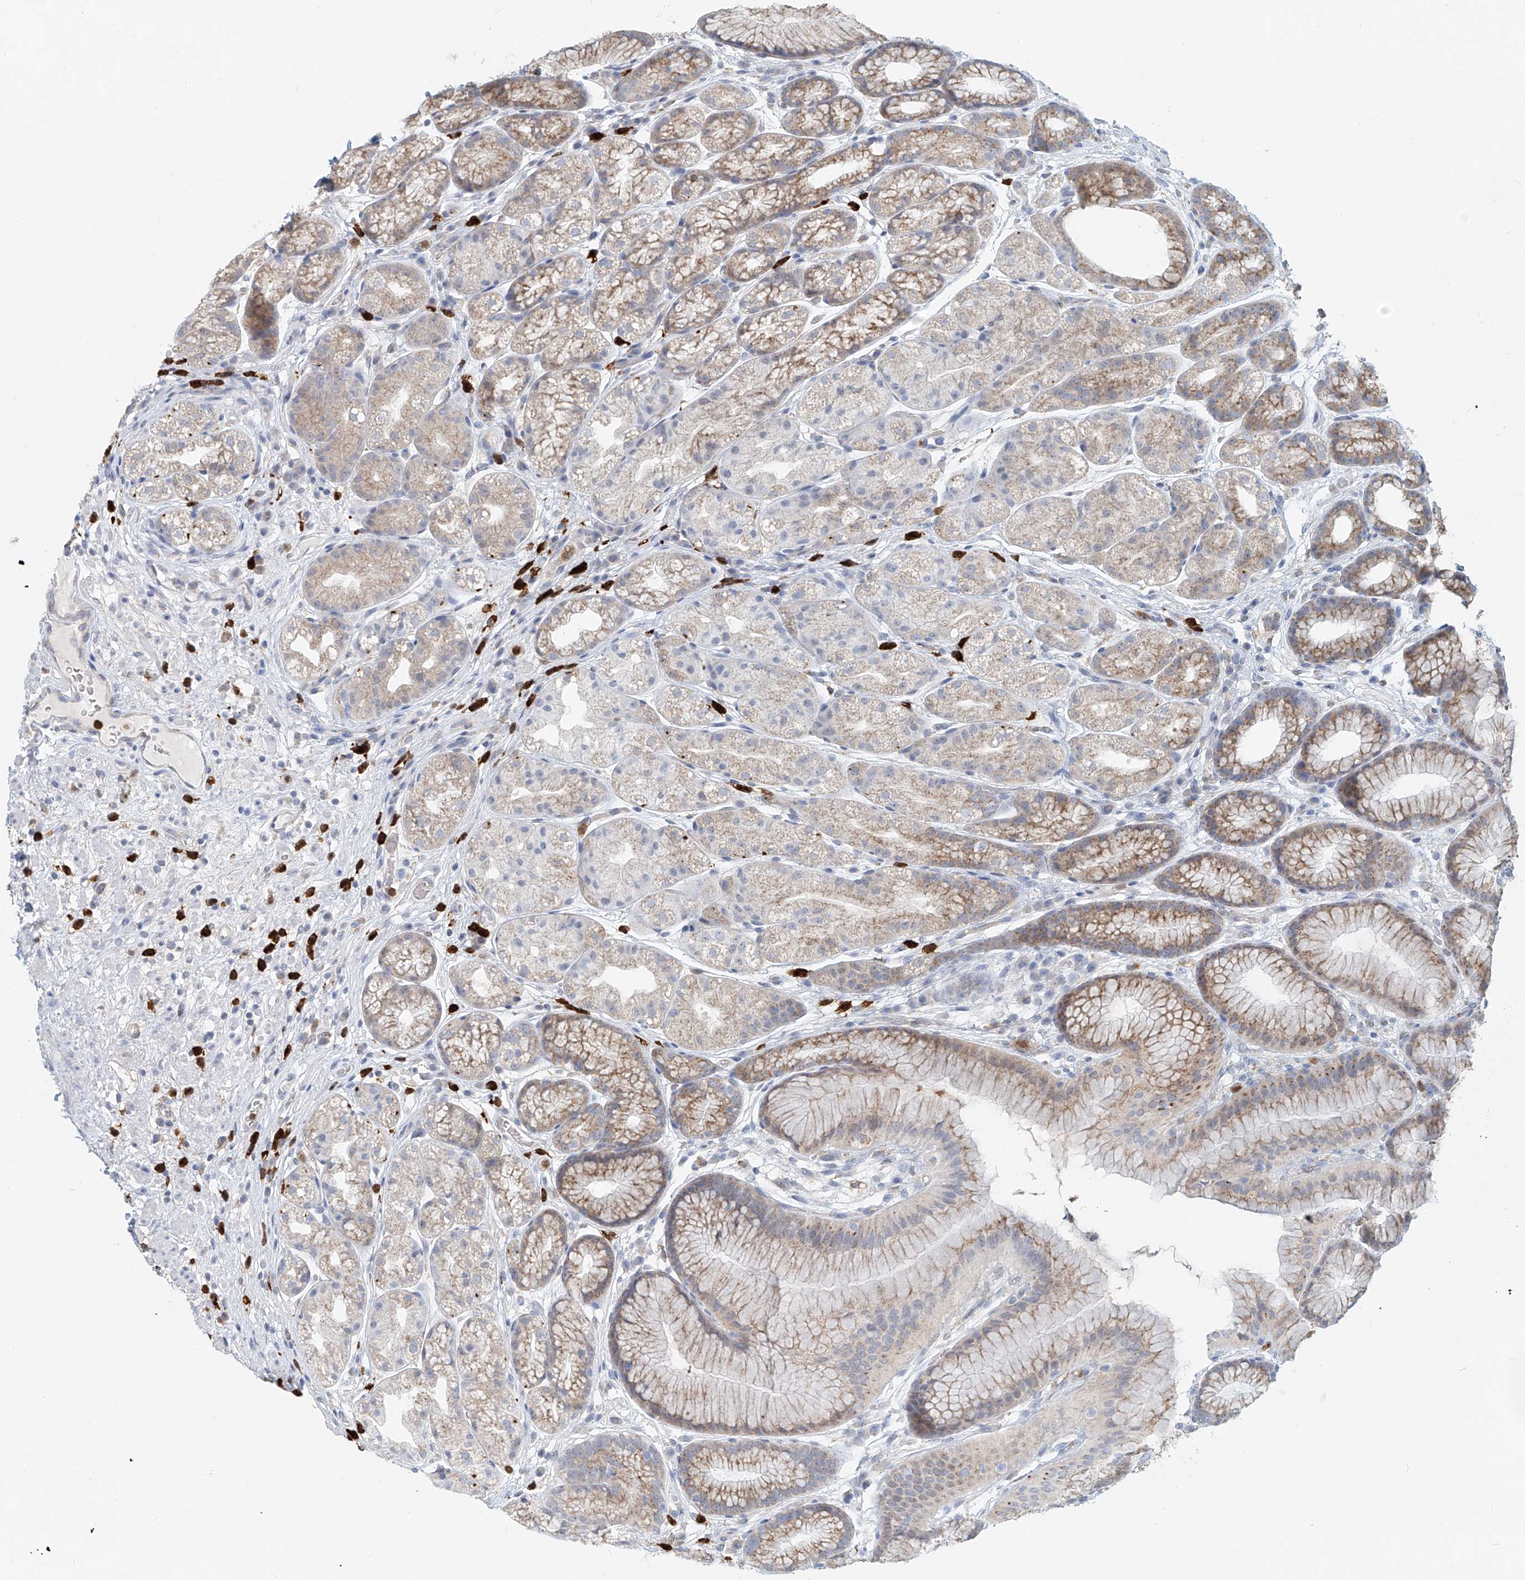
{"staining": {"intensity": "moderate", "quantity": ">75%", "location": "cytoplasmic/membranous"}, "tissue": "stomach", "cell_type": "Glandular cells", "image_type": "normal", "snomed": [{"axis": "morphology", "description": "Normal tissue, NOS"}, {"axis": "topography", "description": "Stomach"}], "caption": "About >75% of glandular cells in benign stomach show moderate cytoplasmic/membranous protein expression as visualized by brown immunohistochemical staining.", "gene": "PTPRA", "patient": {"sex": "male", "age": 57}}